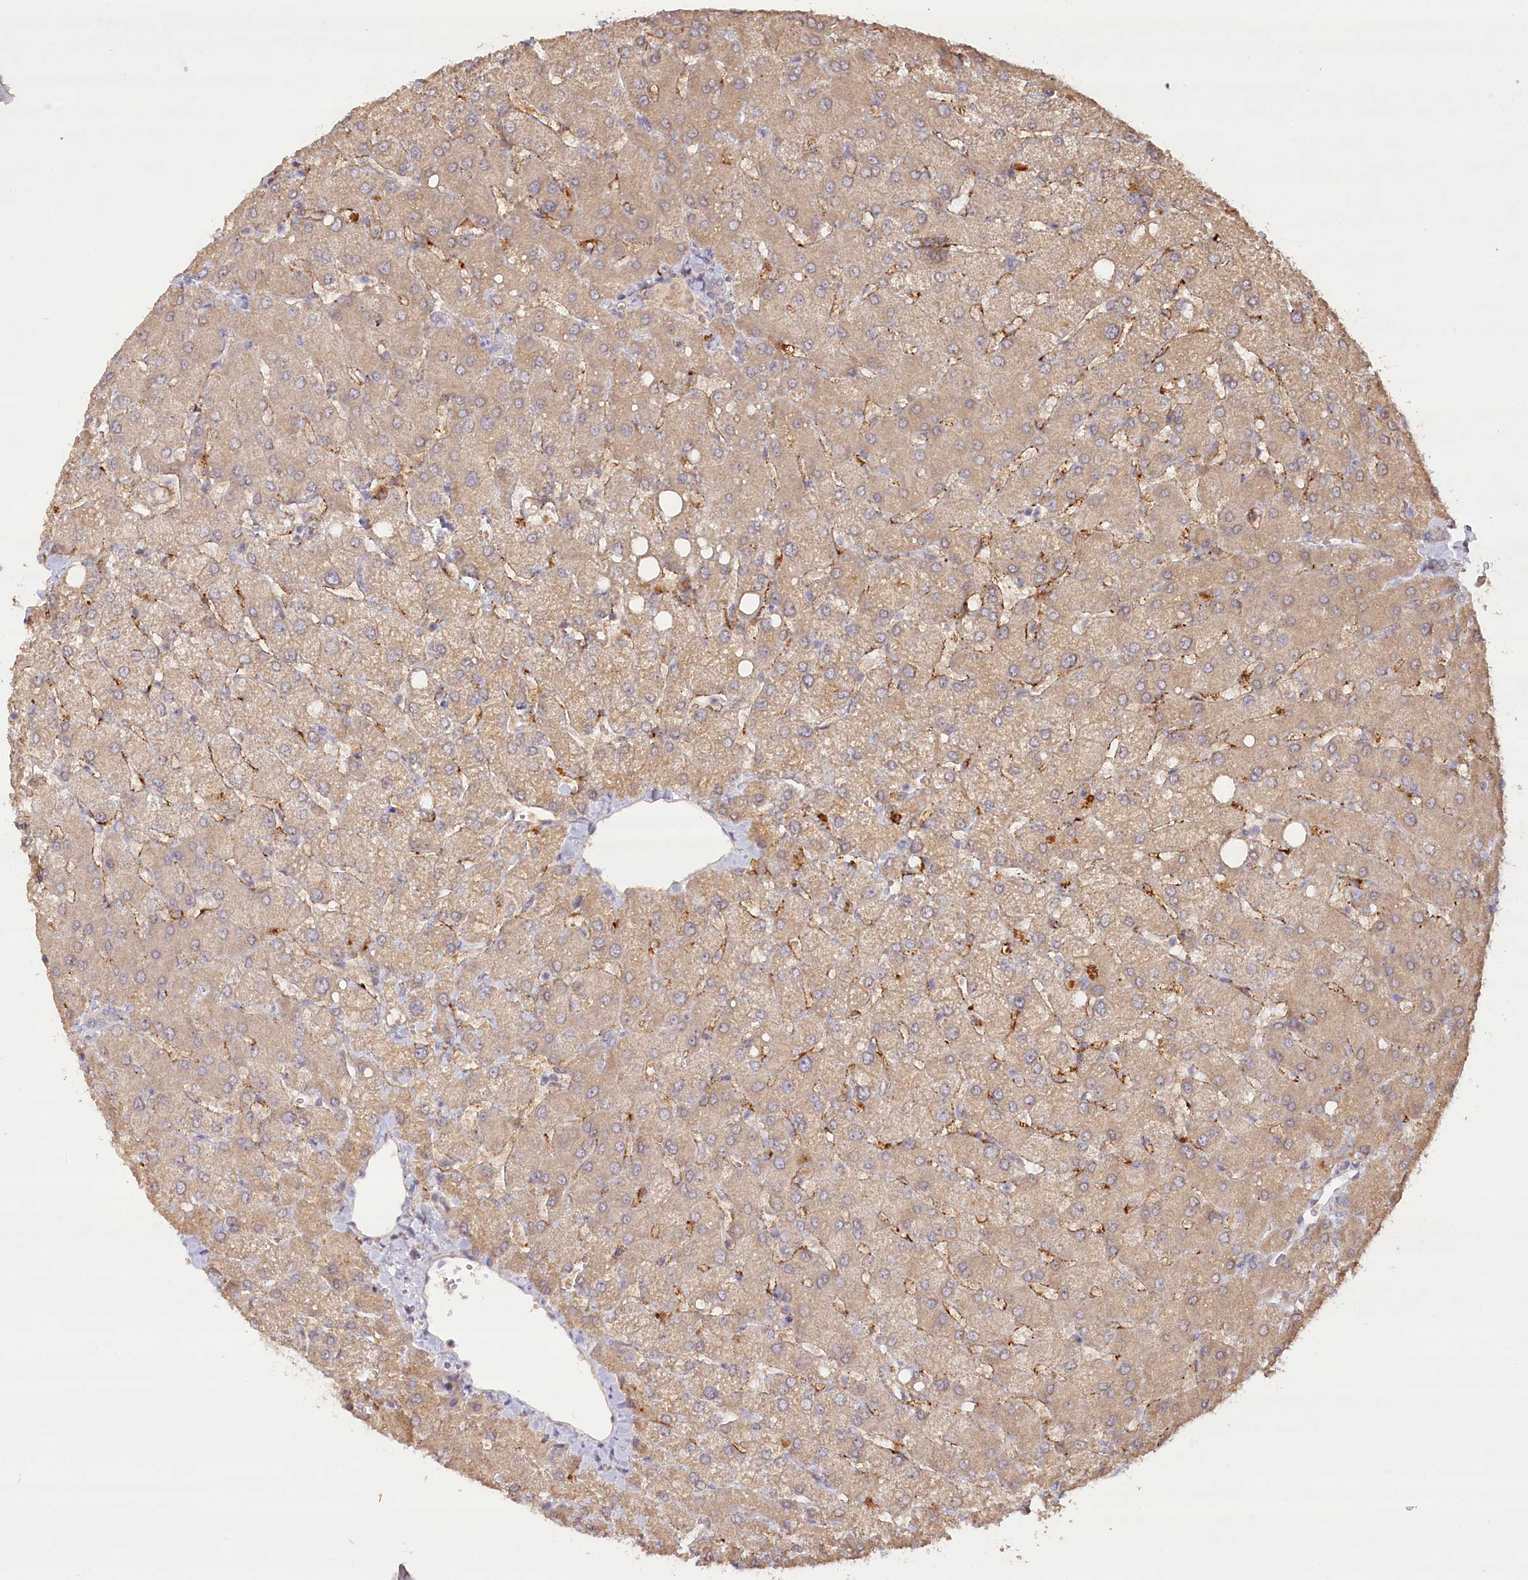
{"staining": {"intensity": "weak", "quantity": "<25%", "location": "cytoplasmic/membranous"}, "tissue": "liver", "cell_type": "Cholangiocytes", "image_type": "normal", "snomed": [{"axis": "morphology", "description": "Normal tissue, NOS"}, {"axis": "topography", "description": "Liver"}], "caption": "Immunohistochemistry (IHC) of normal liver shows no expression in cholangiocytes.", "gene": "IRAK1BP1", "patient": {"sex": "female", "age": 54}}